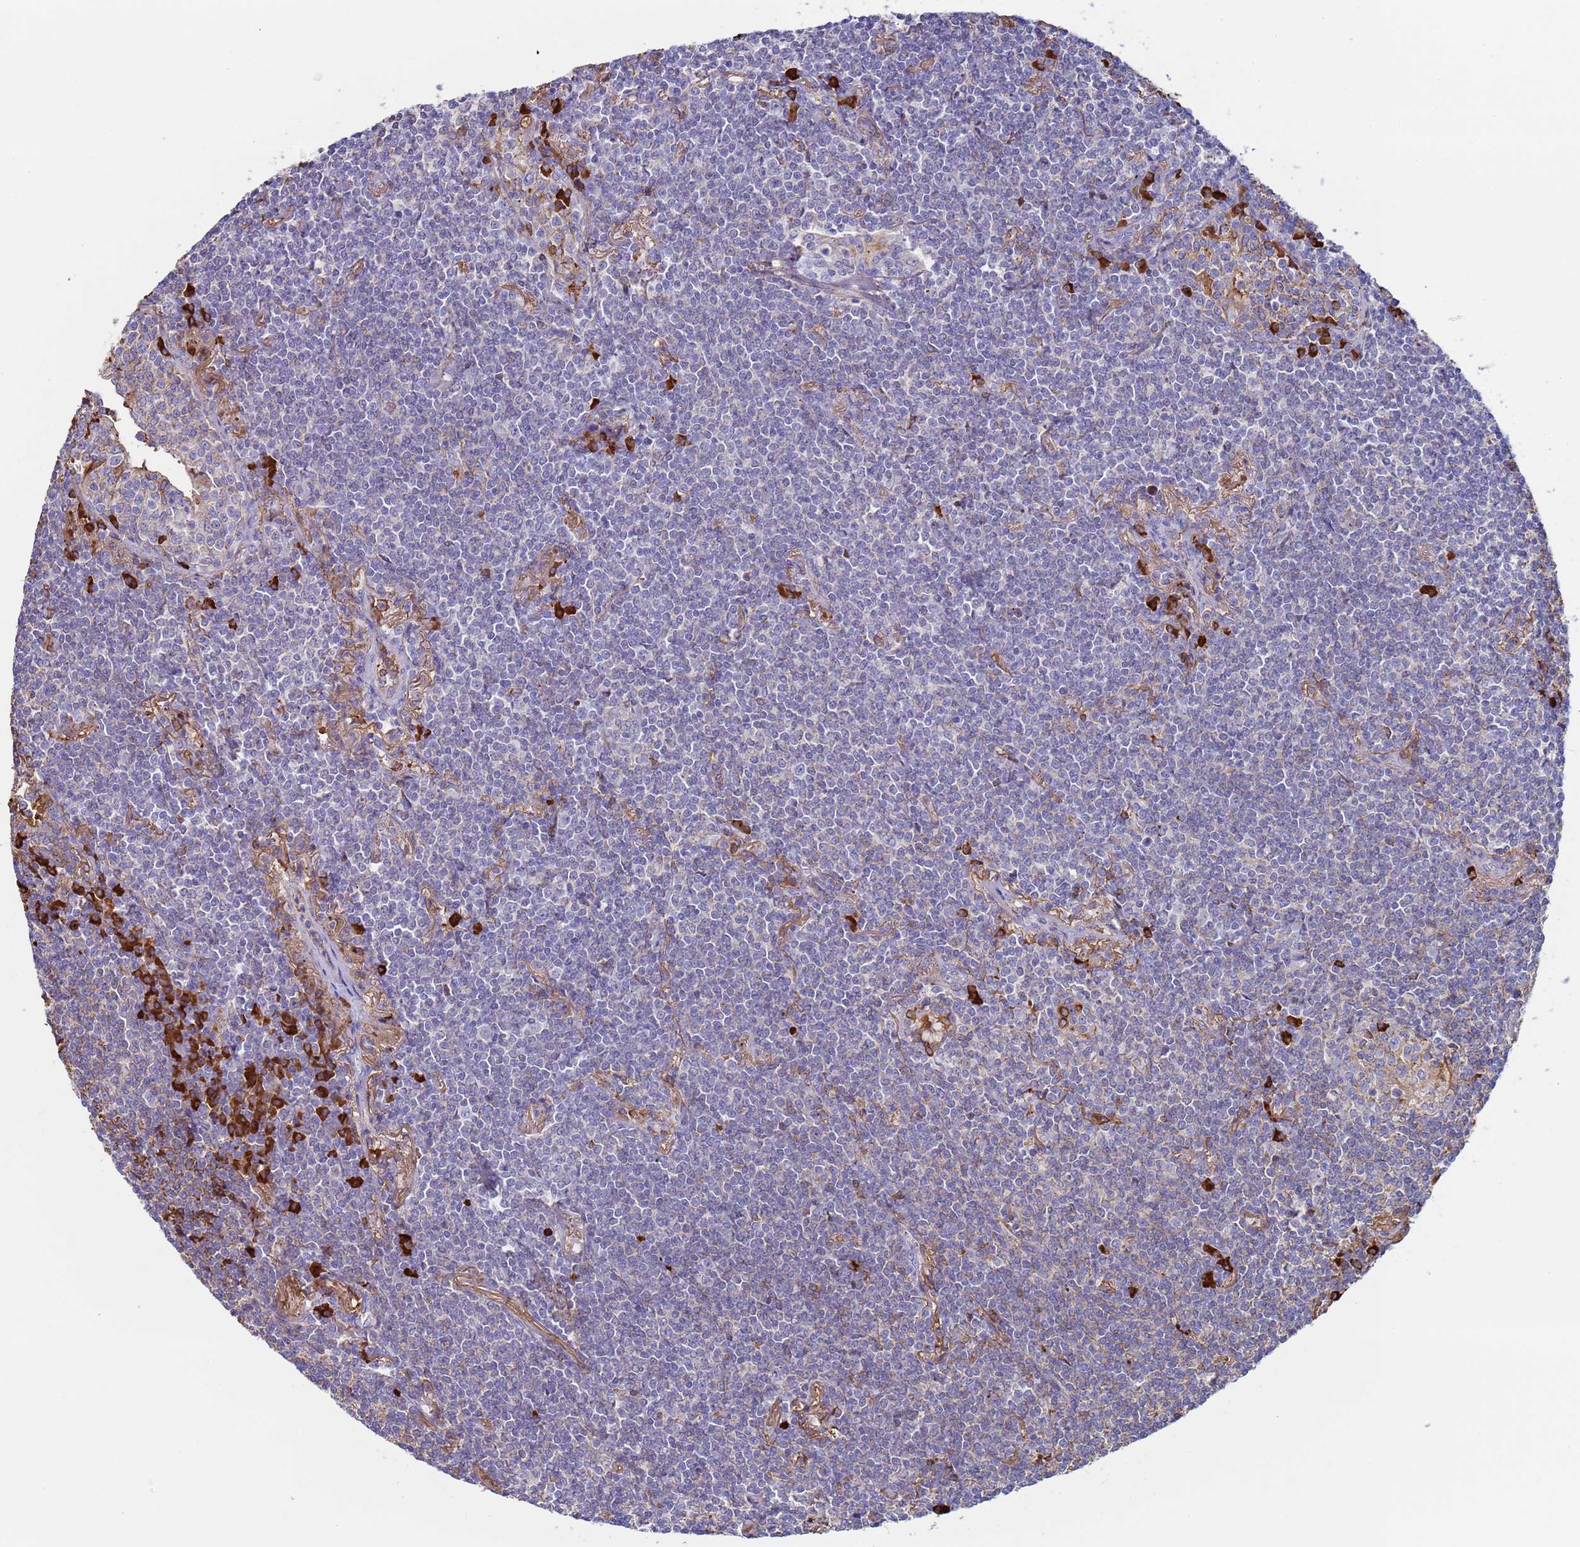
{"staining": {"intensity": "weak", "quantity": "<25%", "location": "cytoplasmic/membranous"}, "tissue": "lymphoma", "cell_type": "Tumor cells", "image_type": "cancer", "snomed": [{"axis": "morphology", "description": "Malignant lymphoma, non-Hodgkin's type, Low grade"}, {"axis": "topography", "description": "Lung"}], "caption": "Tumor cells show no significant protein positivity in low-grade malignant lymphoma, non-Hodgkin's type. (Immunohistochemistry (ihc), brightfield microscopy, high magnification).", "gene": "CYSLTR2", "patient": {"sex": "female", "age": 71}}